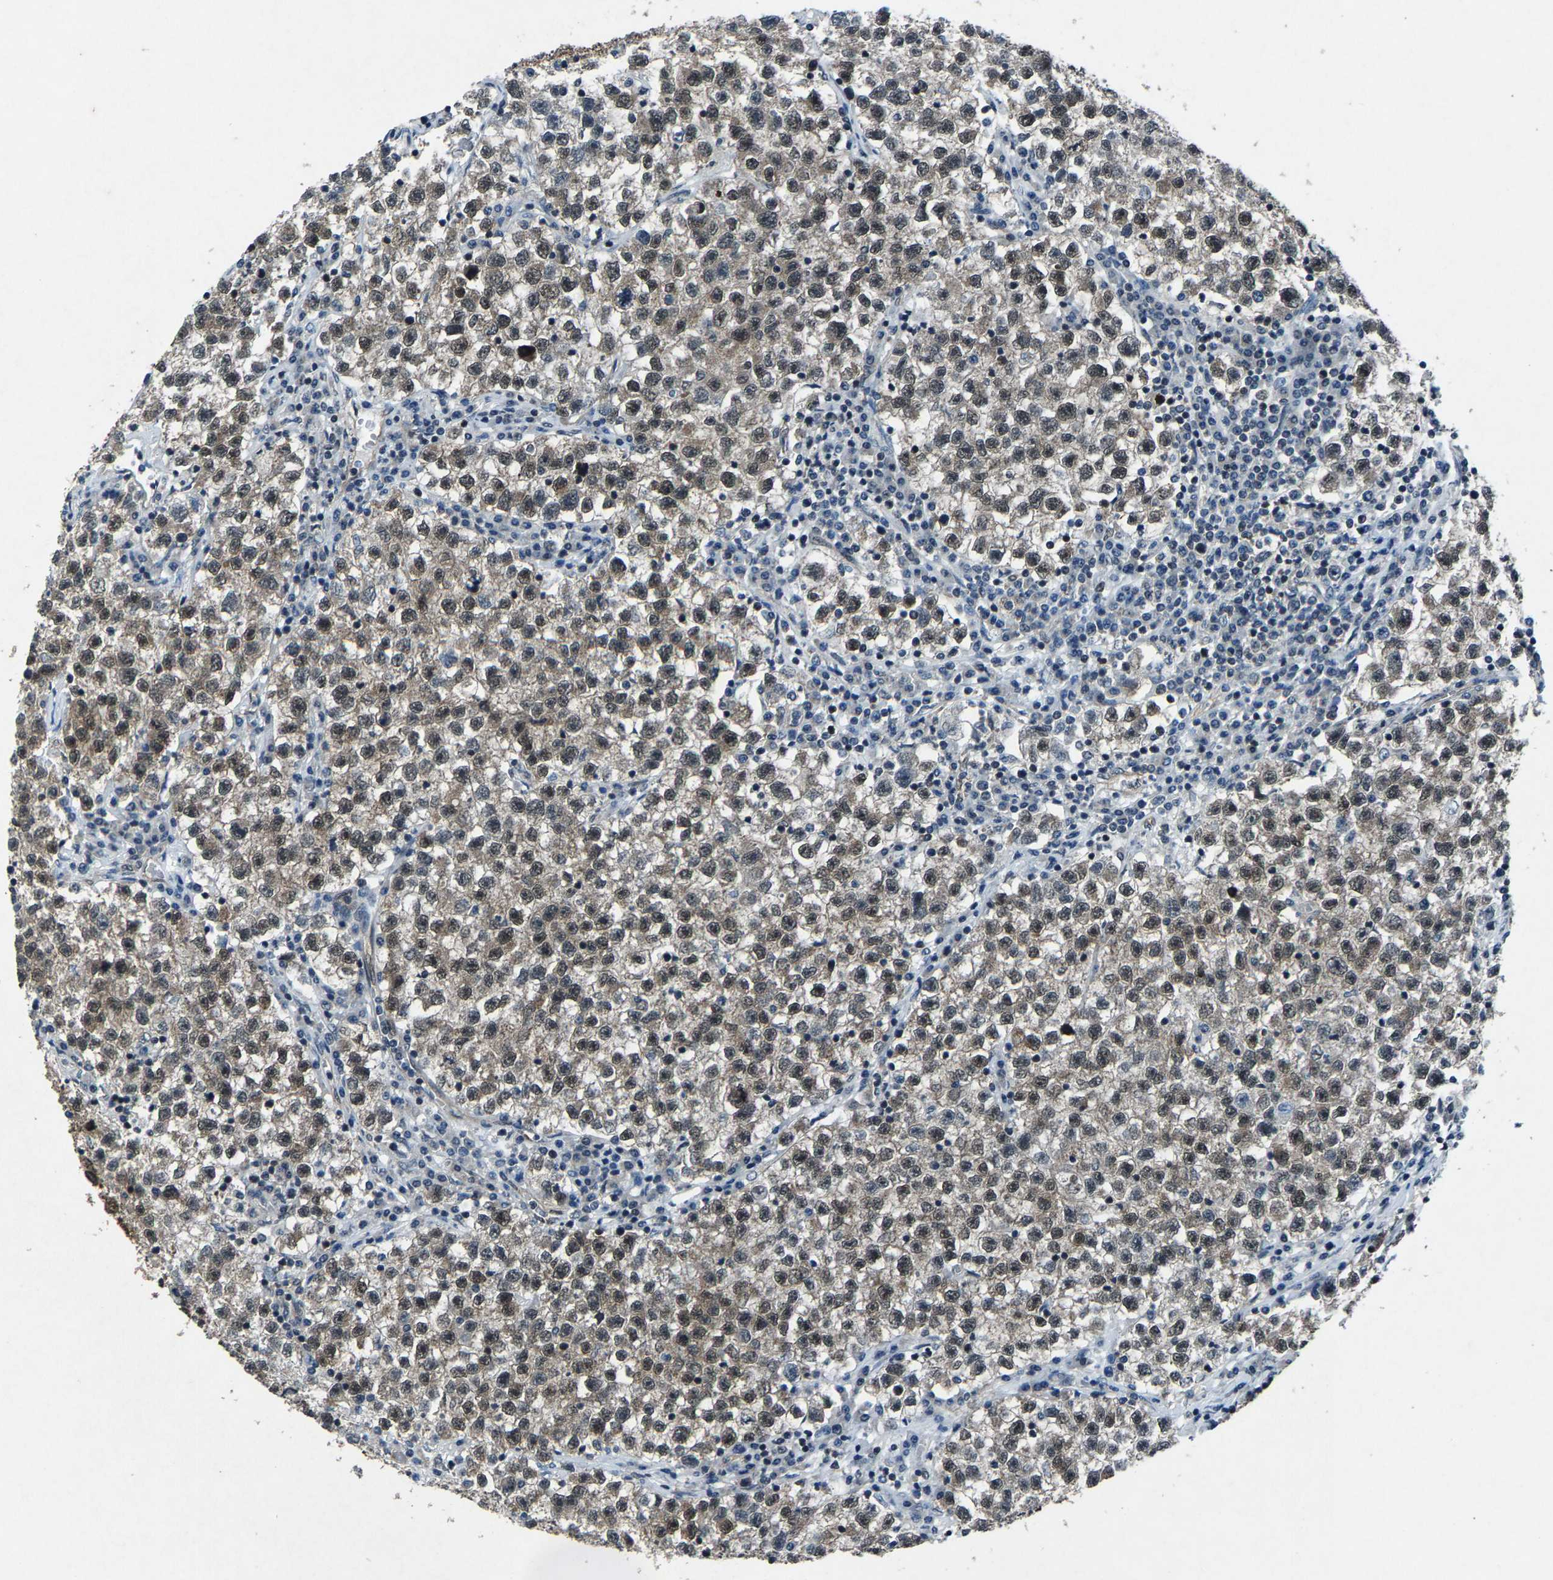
{"staining": {"intensity": "weak", "quantity": ">75%", "location": "nuclear"}, "tissue": "testis cancer", "cell_type": "Tumor cells", "image_type": "cancer", "snomed": [{"axis": "morphology", "description": "Seminoma, NOS"}, {"axis": "topography", "description": "Testis"}], "caption": "Immunohistochemical staining of testis seminoma shows weak nuclear protein positivity in about >75% of tumor cells.", "gene": "ATXN3", "patient": {"sex": "male", "age": 22}}